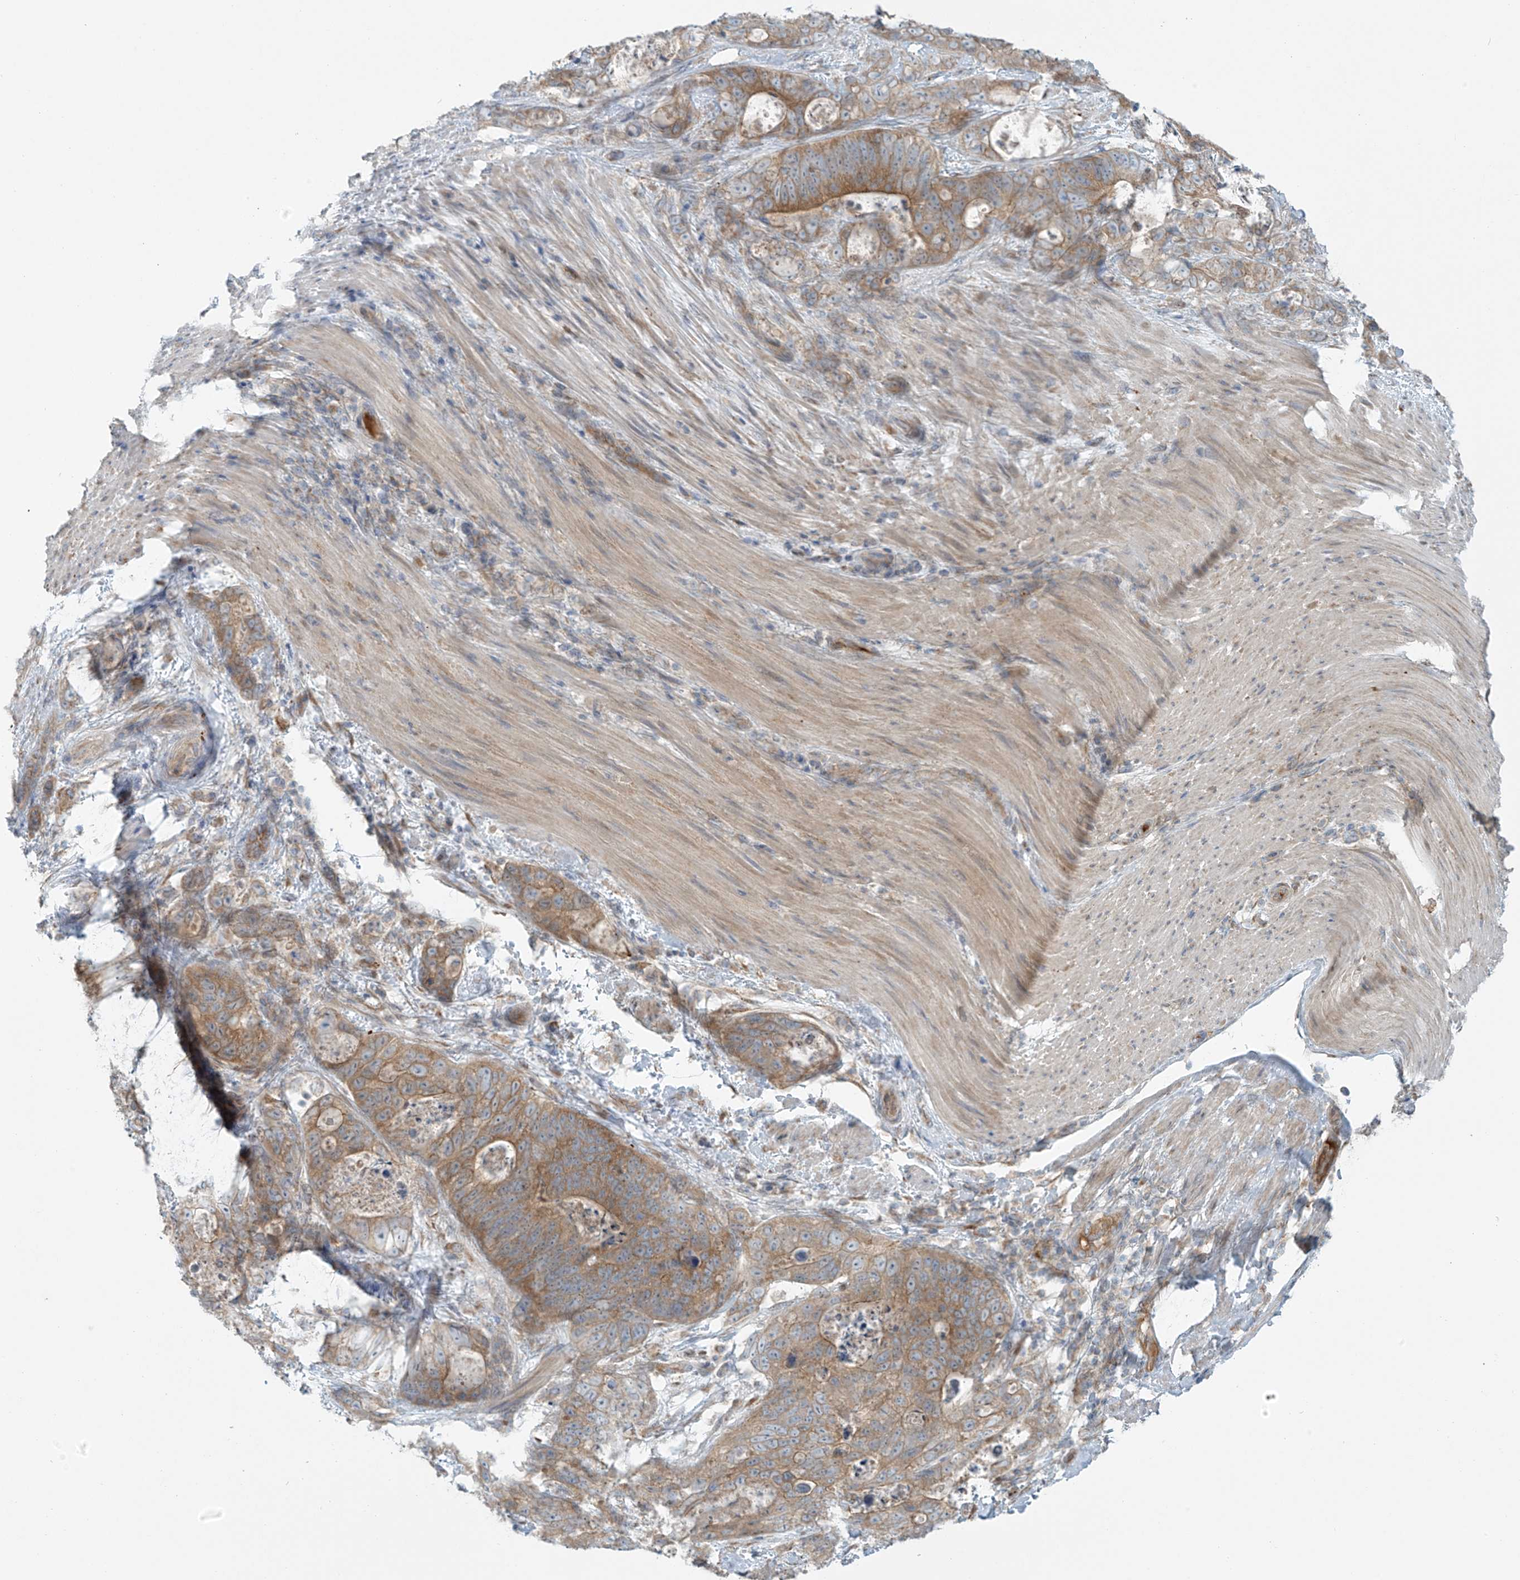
{"staining": {"intensity": "moderate", "quantity": ">75%", "location": "cytoplasmic/membranous"}, "tissue": "stomach cancer", "cell_type": "Tumor cells", "image_type": "cancer", "snomed": [{"axis": "morphology", "description": "Normal tissue, NOS"}, {"axis": "morphology", "description": "Adenocarcinoma, NOS"}, {"axis": "topography", "description": "Stomach"}], "caption": "An immunohistochemistry (IHC) photomicrograph of tumor tissue is shown. Protein staining in brown labels moderate cytoplasmic/membranous positivity in adenocarcinoma (stomach) within tumor cells.", "gene": "LZTS3", "patient": {"sex": "female", "age": 89}}